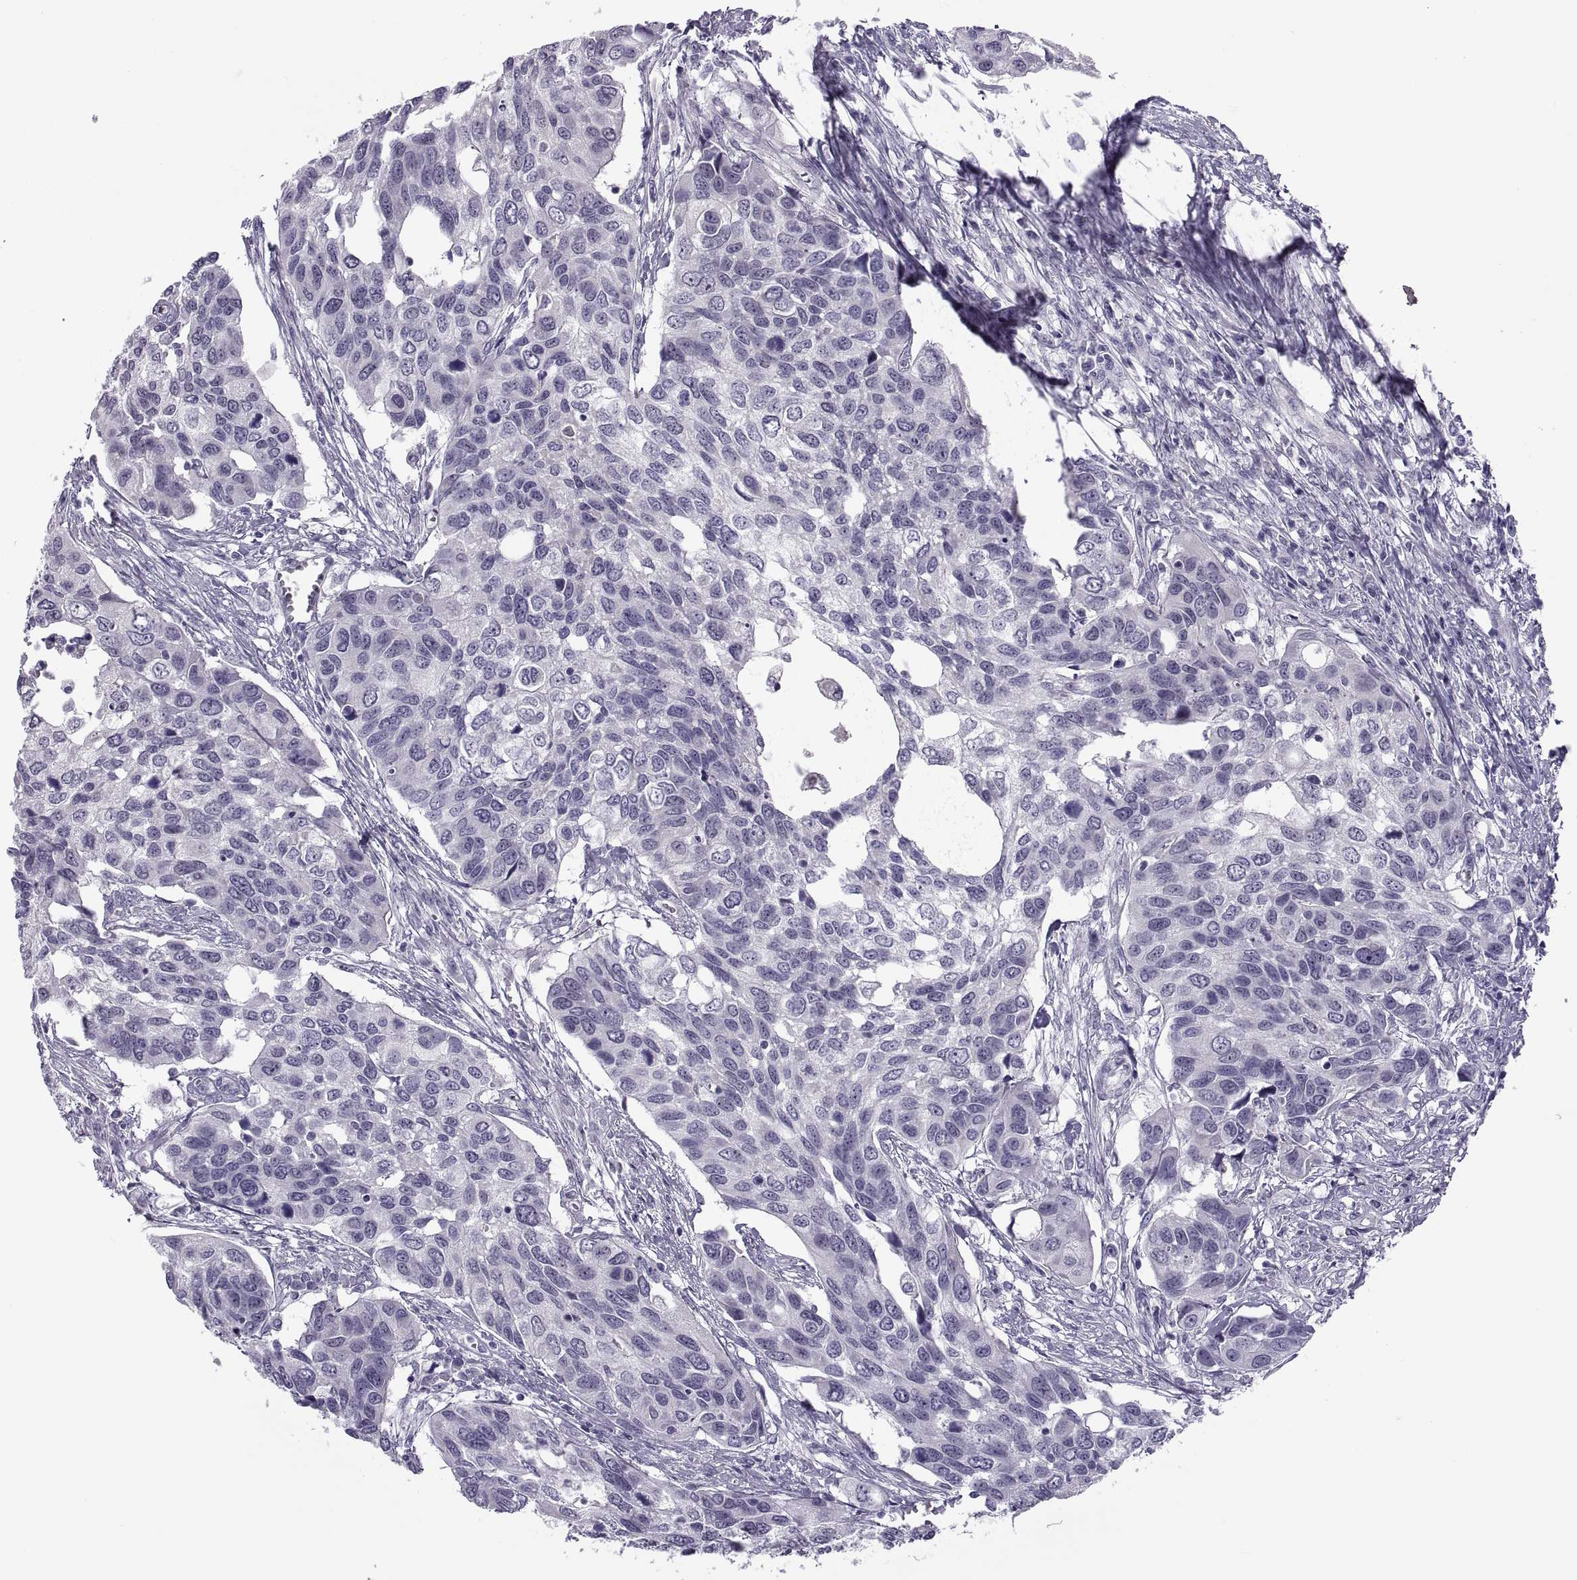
{"staining": {"intensity": "negative", "quantity": "none", "location": "none"}, "tissue": "urothelial cancer", "cell_type": "Tumor cells", "image_type": "cancer", "snomed": [{"axis": "morphology", "description": "Urothelial carcinoma, High grade"}, {"axis": "topography", "description": "Urinary bladder"}], "caption": "Tumor cells show no significant protein staining in high-grade urothelial carcinoma.", "gene": "MAGEB1", "patient": {"sex": "male", "age": 60}}